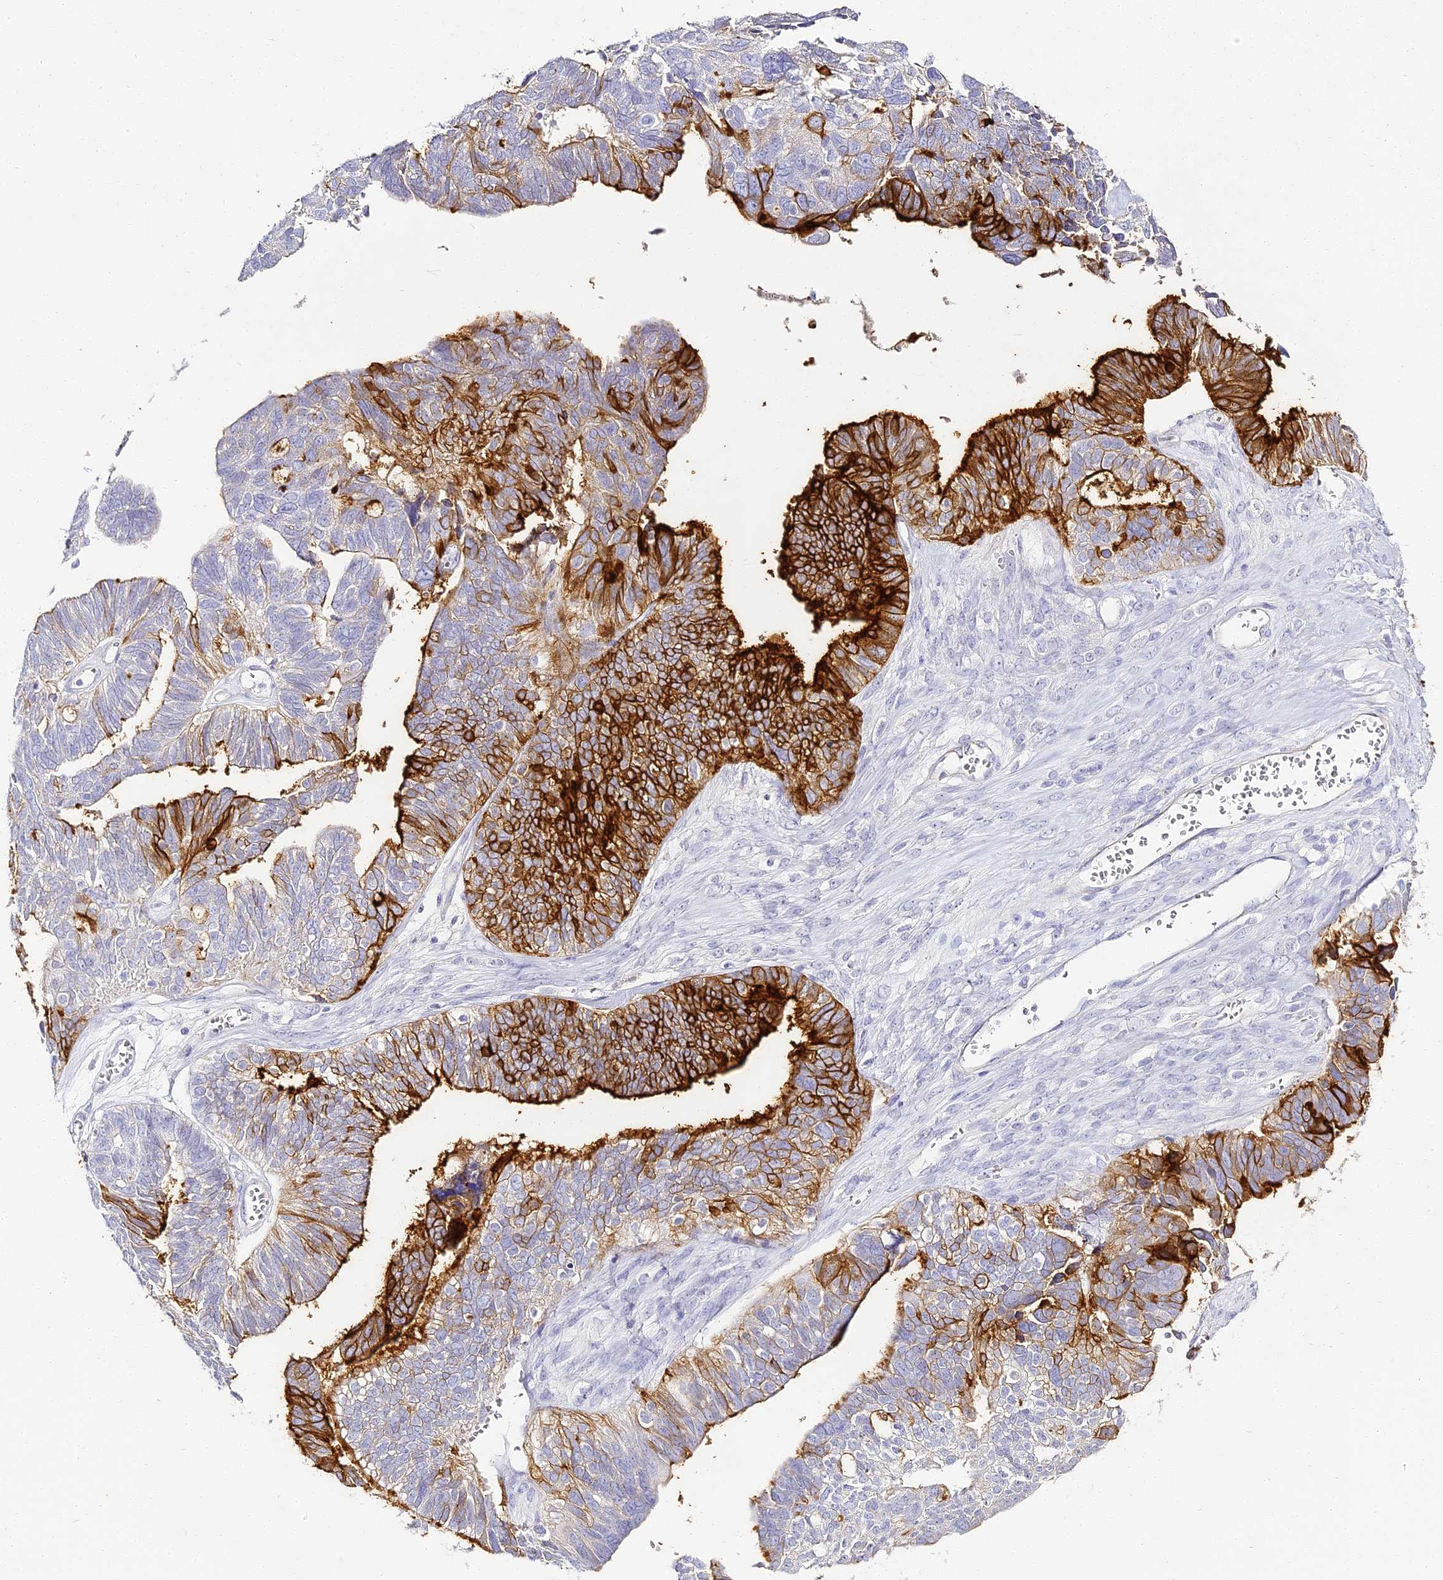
{"staining": {"intensity": "strong", "quantity": "25%-75%", "location": "cytoplasmic/membranous"}, "tissue": "ovarian cancer", "cell_type": "Tumor cells", "image_type": "cancer", "snomed": [{"axis": "morphology", "description": "Cystadenocarcinoma, serous, NOS"}, {"axis": "topography", "description": "Ovary"}], "caption": "Ovarian serous cystadenocarcinoma stained with a protein marker shows strong staining in tumor cells.", "gene": "ALPG", "patient": {"sex": "female", "age": 79}}